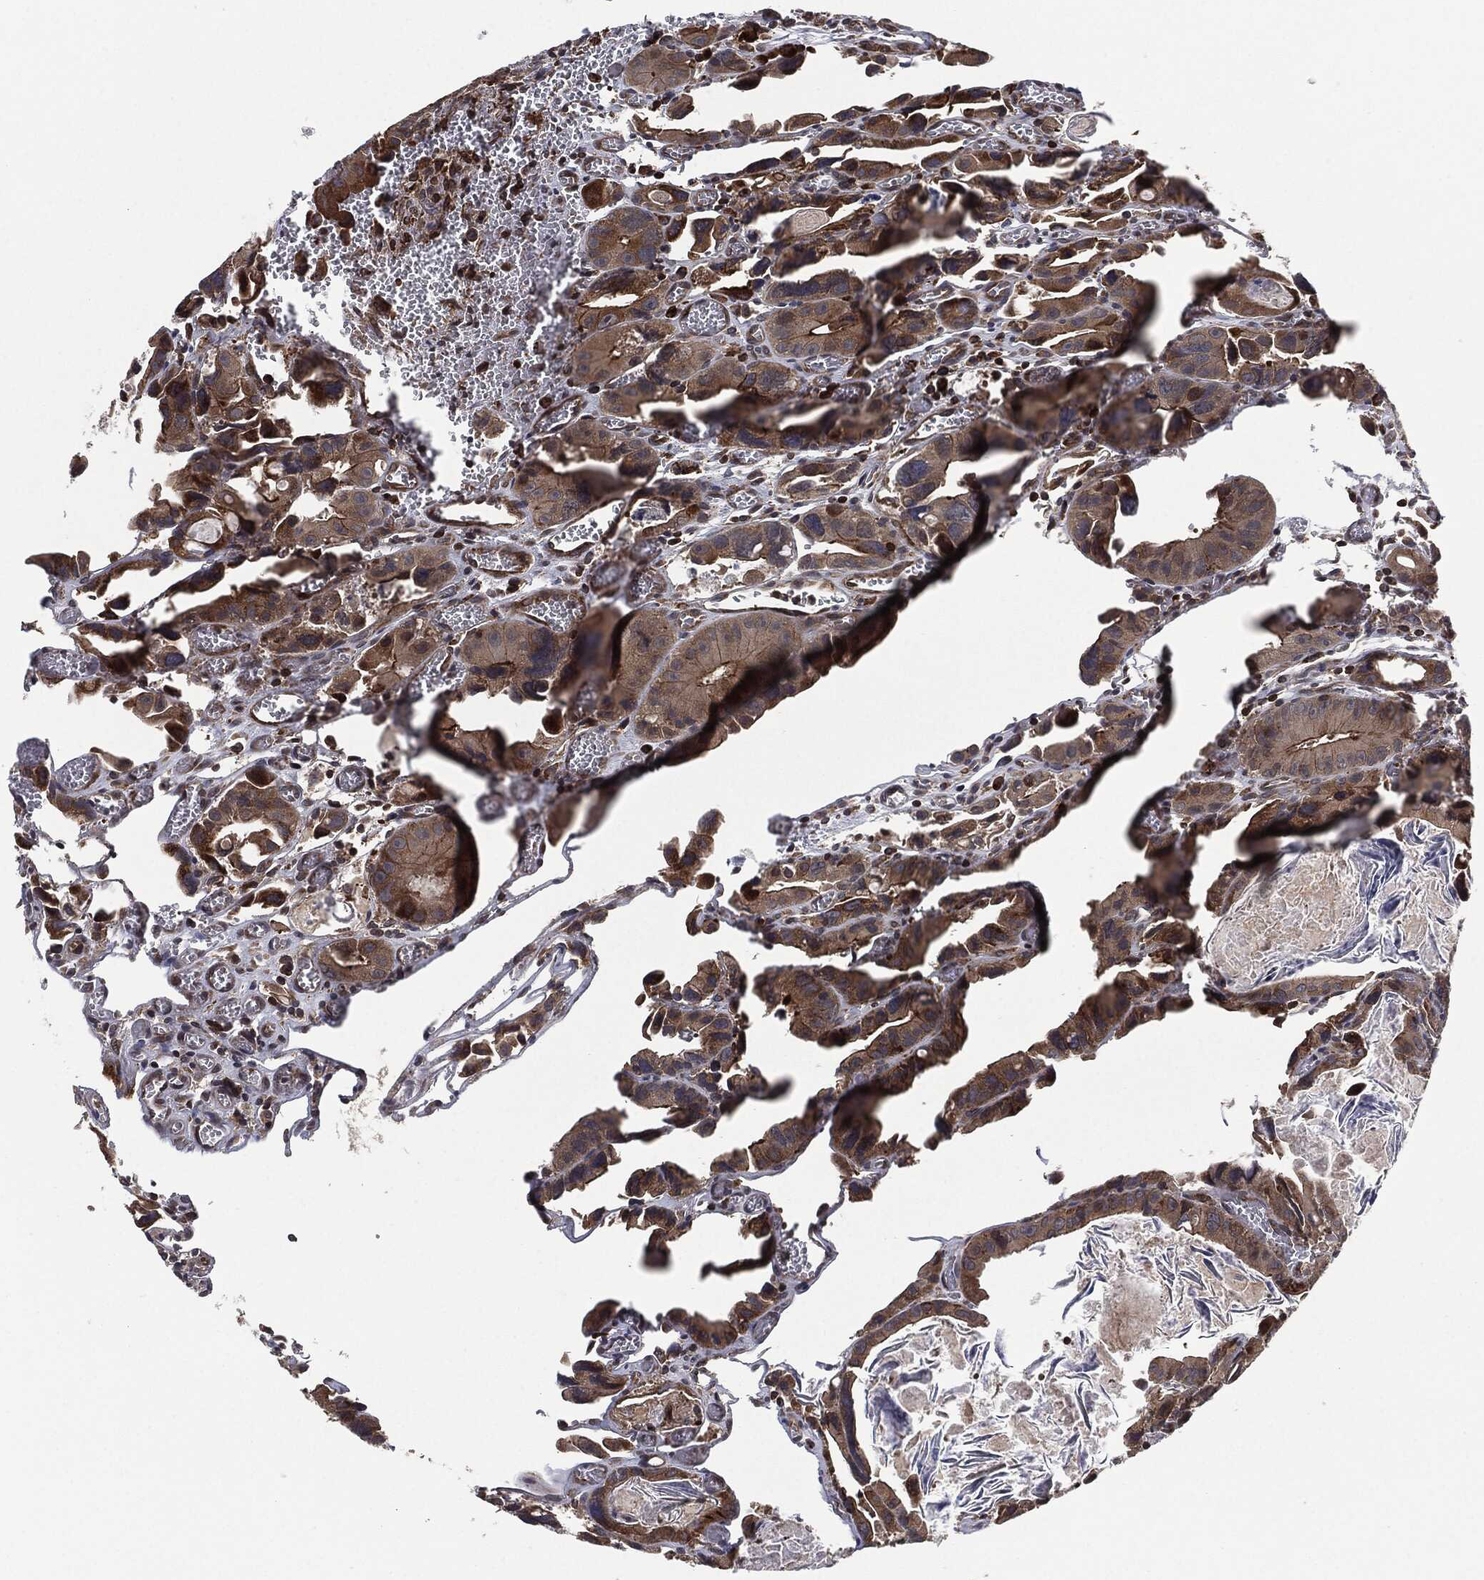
{"staining": {"intensity": "moderate", "quantity": "<25%", "location": "cytoplasmic/membranous"}, "tissue": "colorectal cancer", "cell_type": "Tumor cells", "image_type": "cancer", "snomed": [{"axis": "morphology", "description": "Adenocarcinoma, NOS"}, {"axis": "topography", "description": "Rectum"}], "caption": "A high-resolution photomicrograph shows immunohistochemistry (IHC) staining of colorectal cancer (adenocarcinoma), which demonstrates moderate cytoplasmic/membranous staining in approximately <25% of tumor cells. Using DAB (brown) and hematoxylin (blue) stains, captured at high magnification using brightfield microscopy.", "gene": "UBR1", "patient": {"sex": "male", "age": 64}}